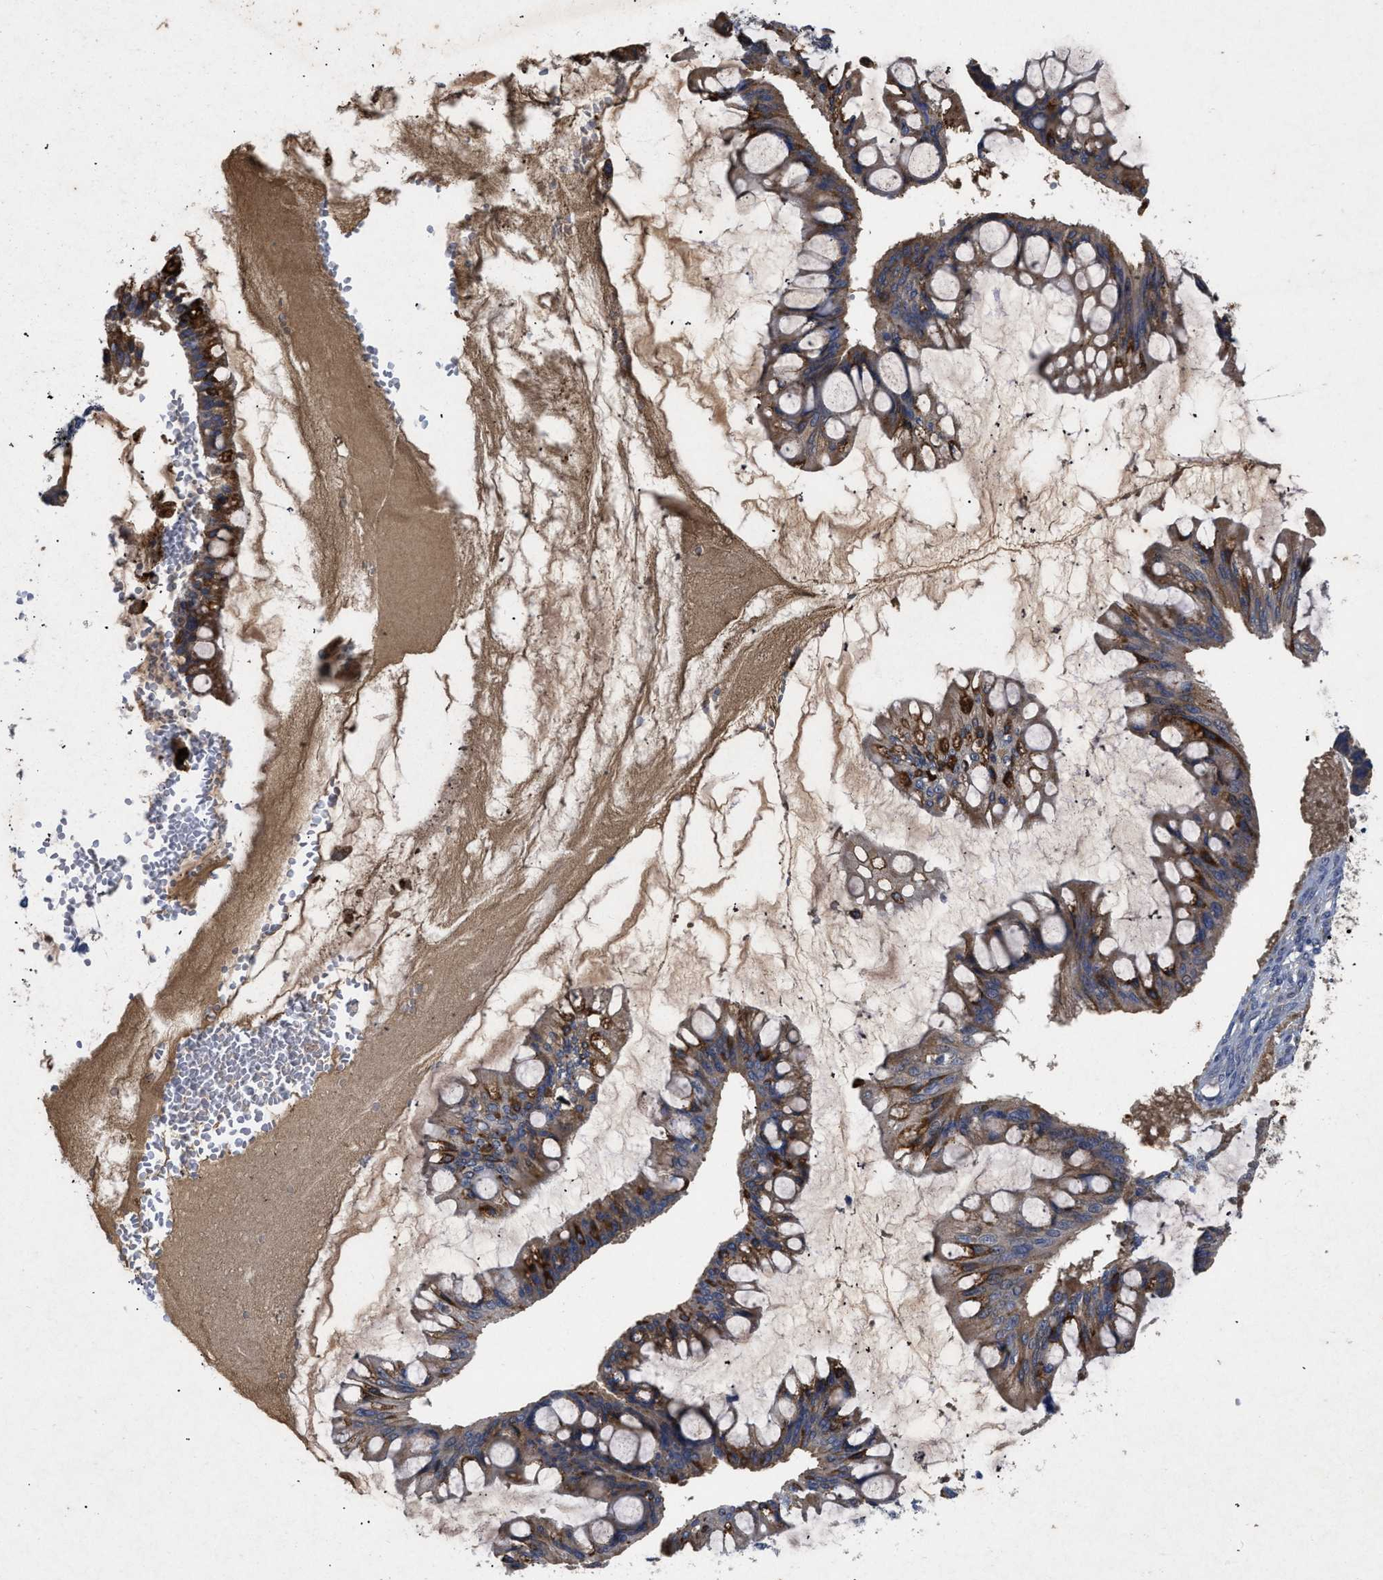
{"staining": {"intensity": "strong", "quantity": ">75%", "location": "cytoplasmic/membranous"}, "tissue": "ovarian cancer", "cell_type": "Tumor cells", "image_type": "cancer", "snomed": [{"axis": "morphology", "description": "Cystadenocarcinoma, mucinous, NOS"}, {"axis": "topography", "description": "Ovary"}], "caption": "Ovarian mucinous cystadenocarcinoma stained with immunohistochemistry shows strong cytoplasmic/membranous positivity in about >75% of tumor cells.", "gene": "VPS4A", "patient": {"sex": "female", "age": 73}}